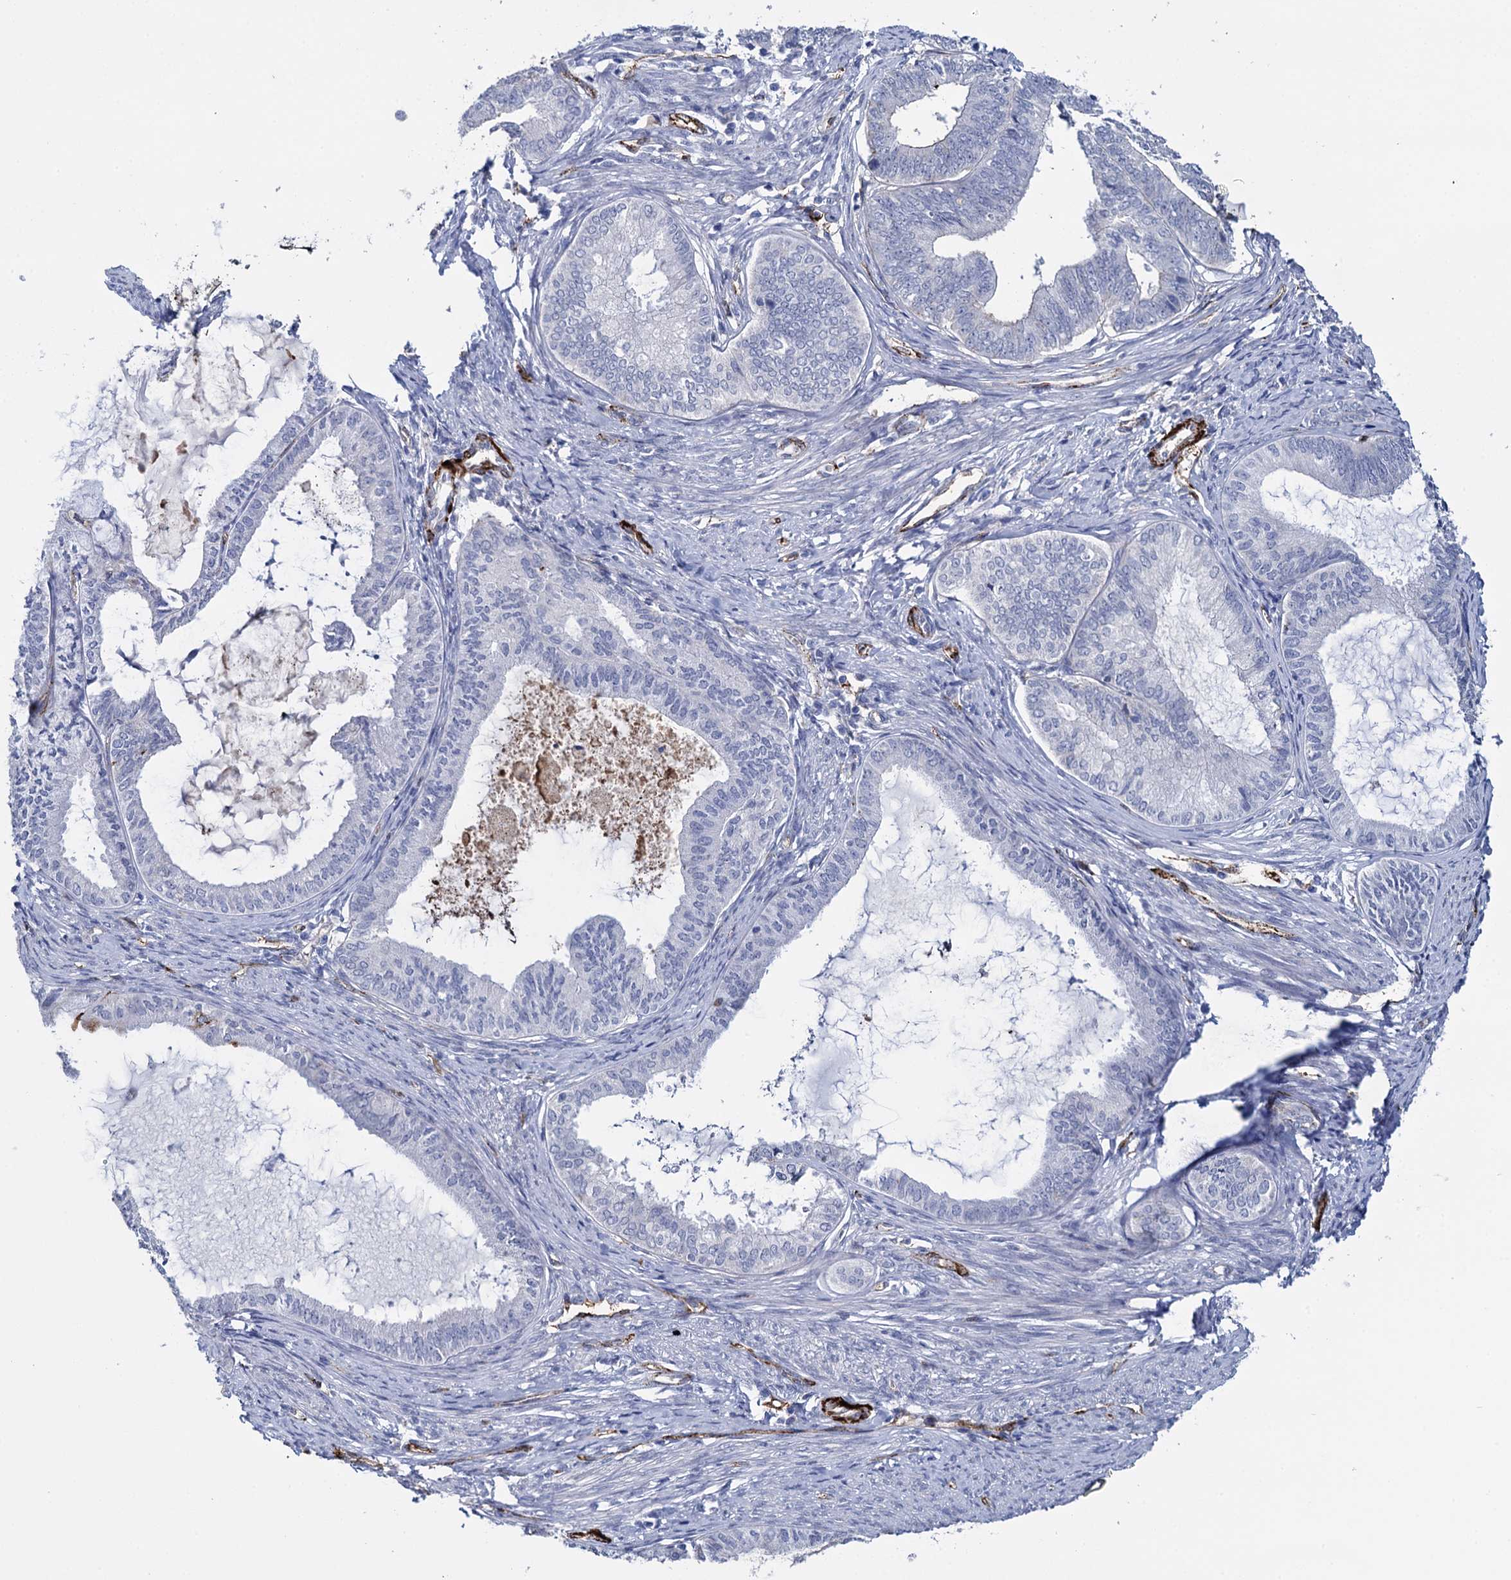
{"staining": {"intensity": "negative", "quantity": "none", "location": "none"}, "tissue": "endometrial cancer", "cell_type": "Tumor cells", "image_type": "cancer", "snomed": [{"axis": "morphology", "description": "Adenocarcinoma, NOS"}, {"axis": "topography", "description": "Endometrium"}], "caption": "Tumor cells are negative for protein expression in human endometrial adenocarcinoma.", "gene": "SNCG", "patient": {"sex": "female", "age": 86}}